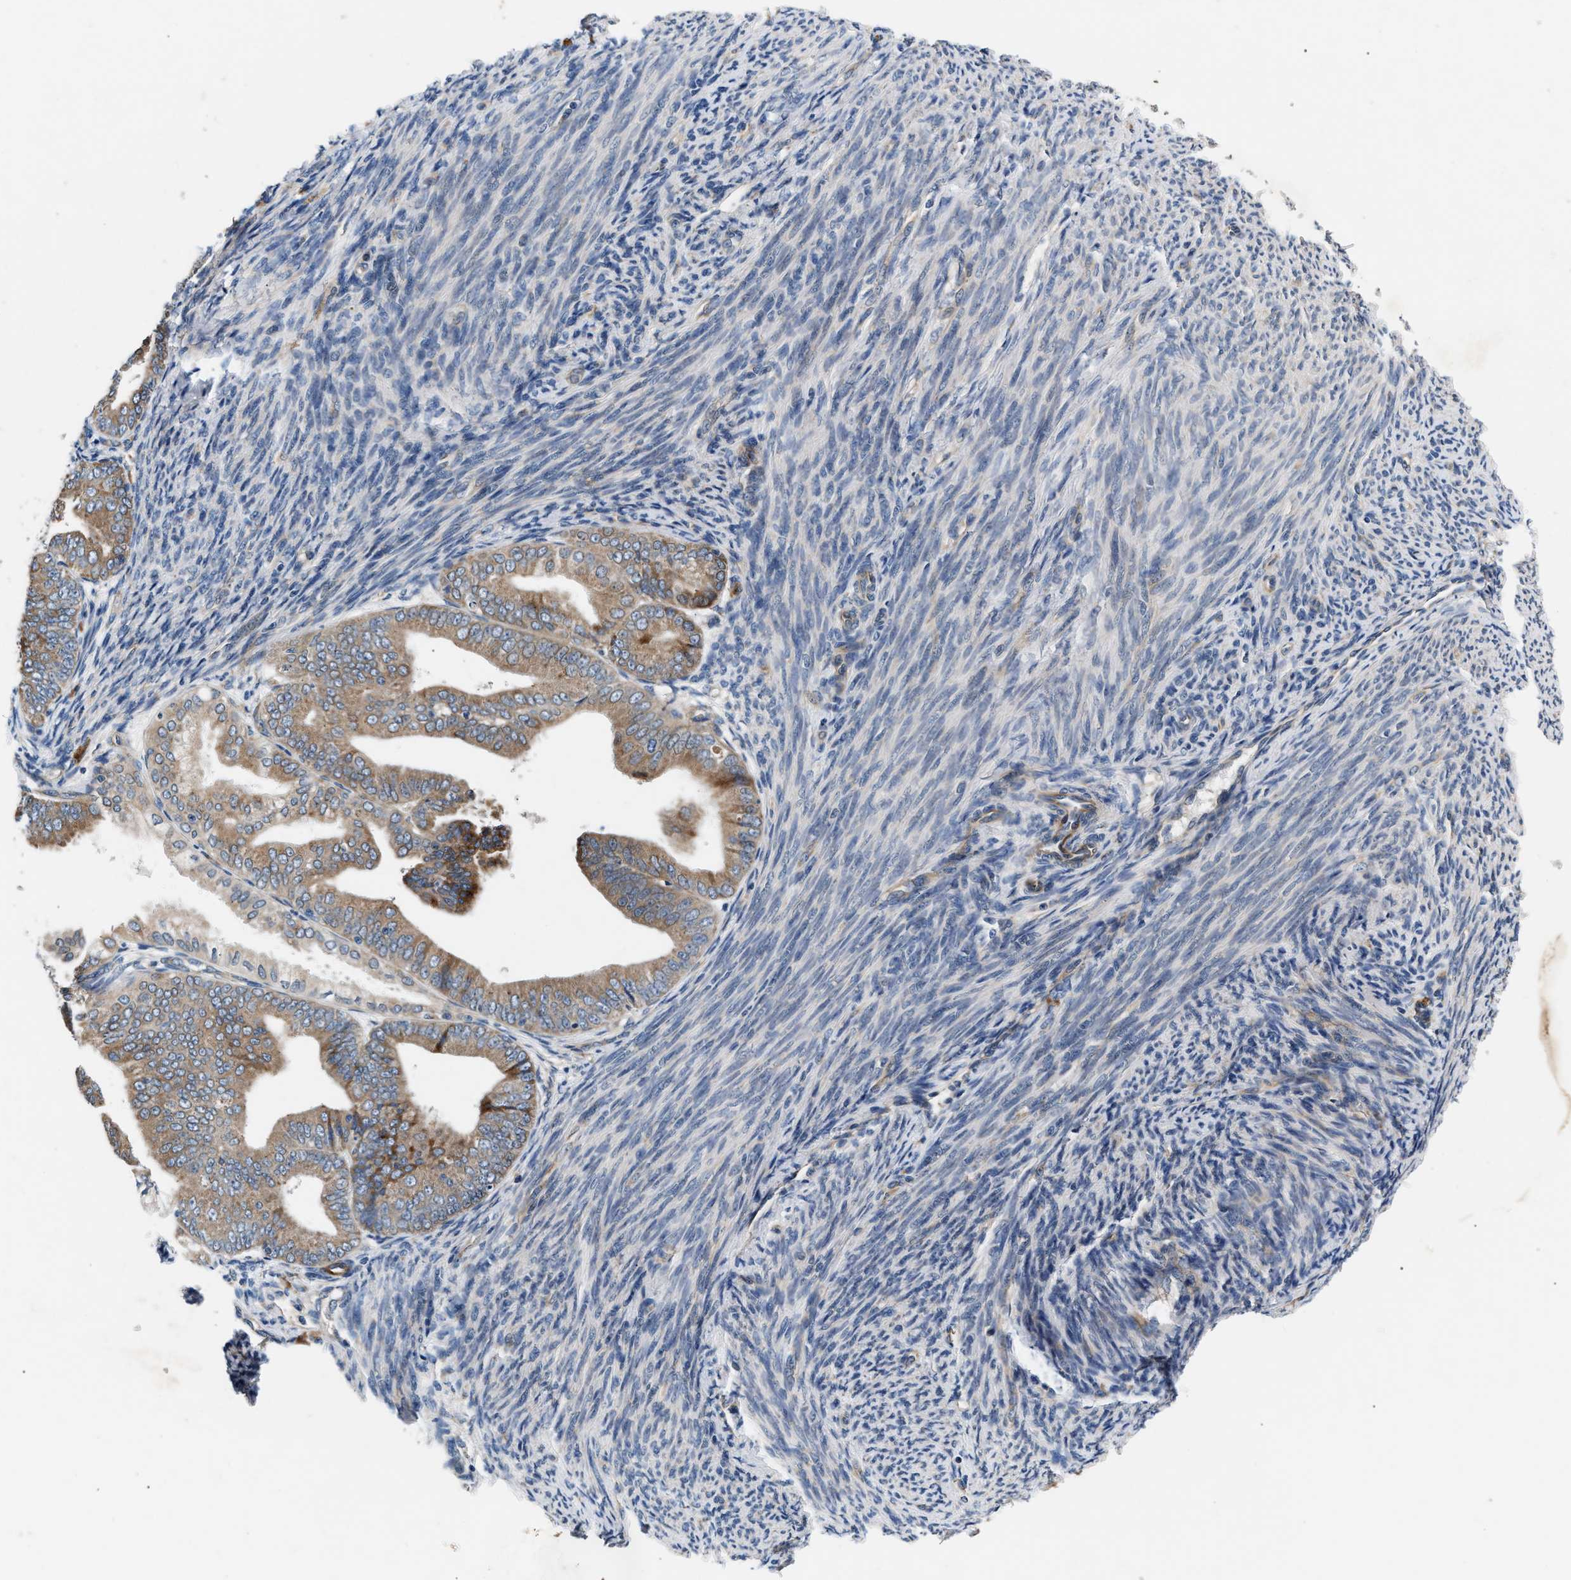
{"staining": {"intensity": "moderate", "quantity": ">75%", "location": "cytoplasmic/membranous"}, "tissue": "endometrial cancer", "cell_type": "Tumor cells", "image_type": "cancer", "snomed": [{"axis": "morphology", "description": "Adenocarcinoma, NOS"}, {"axis": "topography", "description": "Endometrium"}], "caption": "Approximately >75% of tumor cells in endometrial cancer display moderate cytoplasmic/membranous protein staining as visualized by brown immunohistochemical staining.", "gene": "IFT74", "patient": {"sex": "female", "age": 63}}